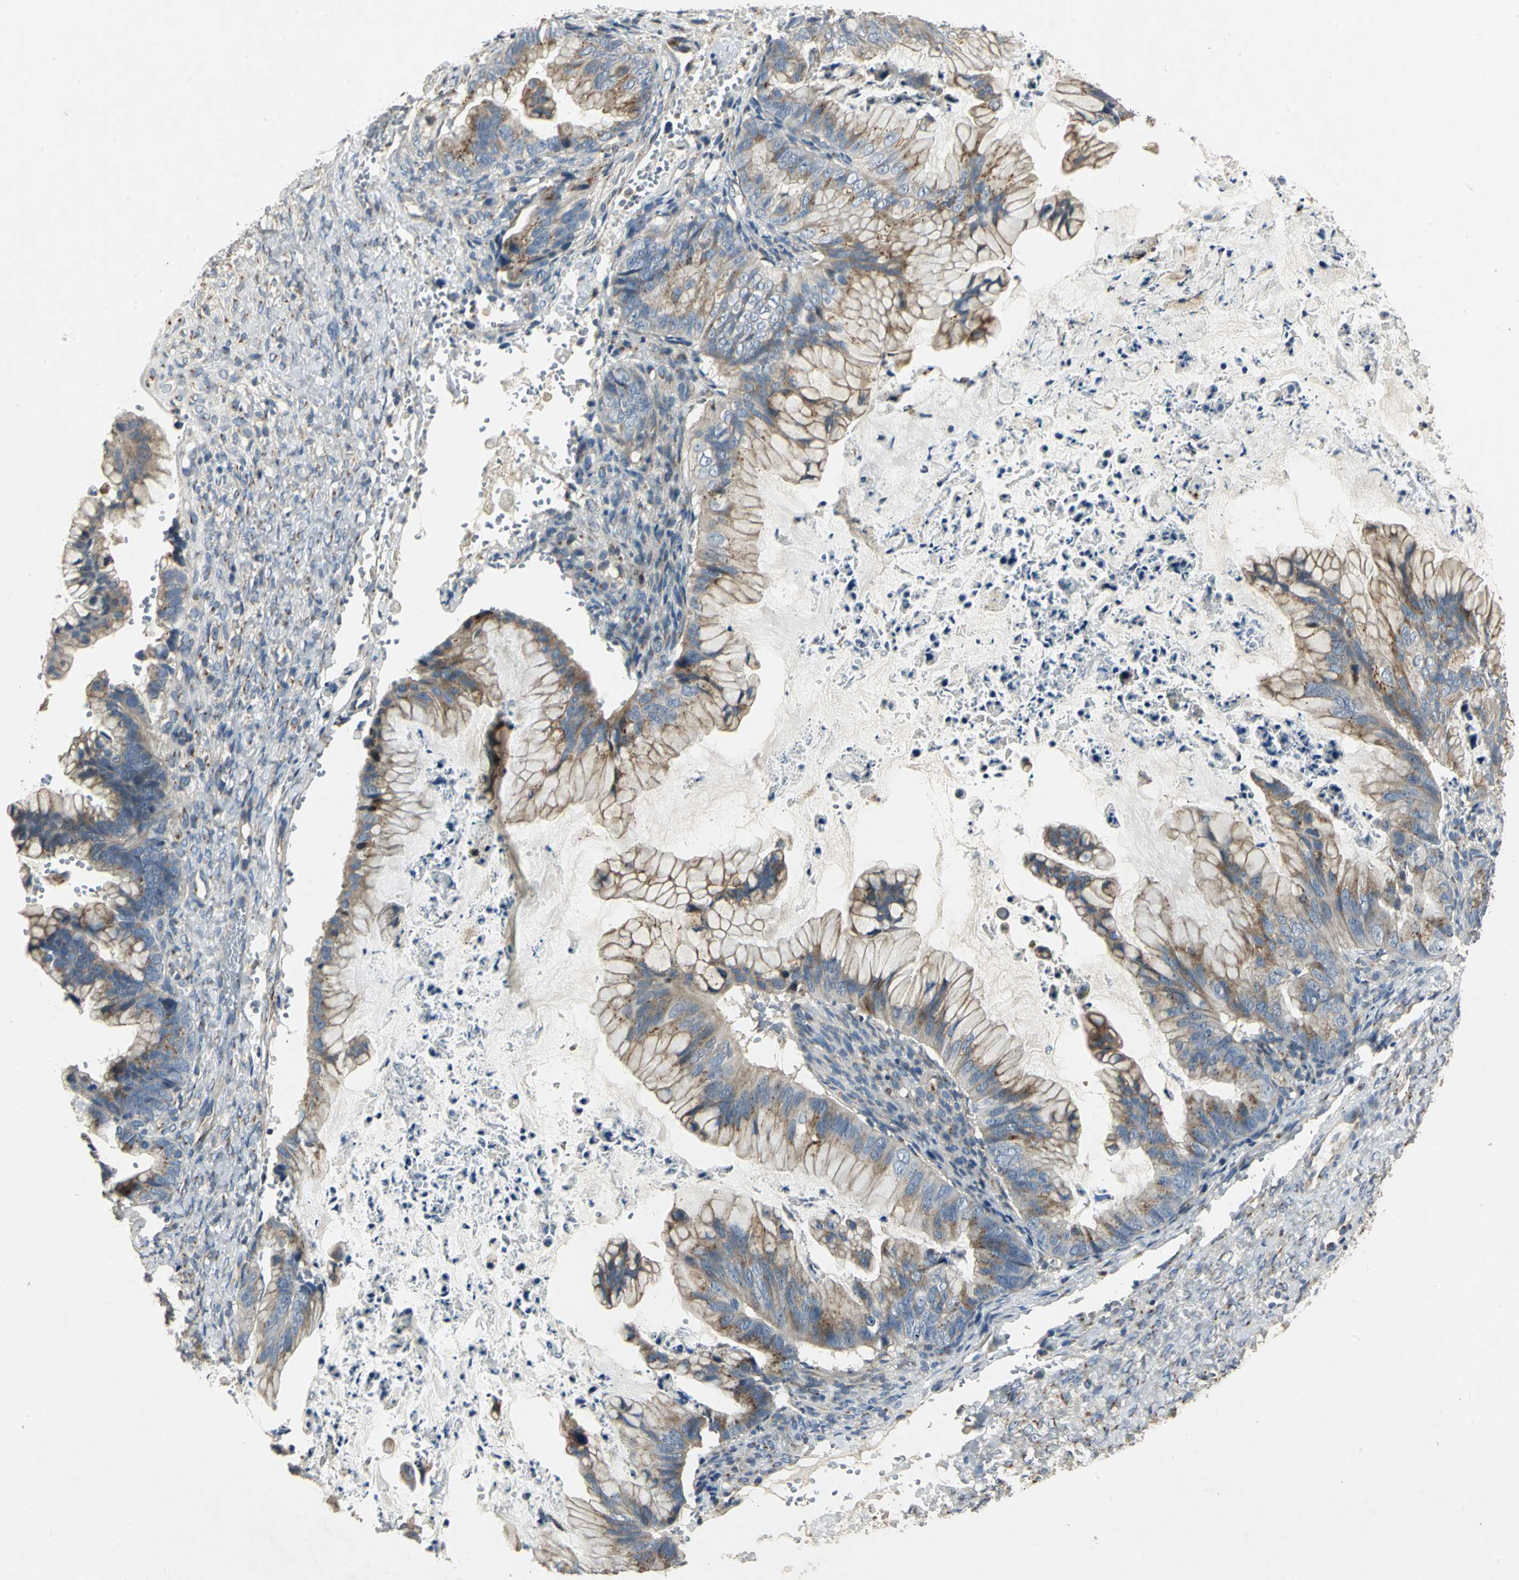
{"staining": {"intensity": "moderate", "quantity": ">75%", "location": "cytoplasmic/membranous"}, "tissue": "ovarian cancer", "cell_type": "Tumor cells", "image_type": "cancer", "snomed": [{"axis": "morphology", "description": "Cystadenocarcinoma, mucinous, NOS"}, {"axis": "topography", "description": "Ovary"}], "caption": "A high-resolution photomicrograph shows immunohistochemistry staining of mucinous cystadenocarcinoma (ovarian), which displays moderate cytoplasmic/membranous positivity in about >75% of tumor cells.", "gene": "TM9SF2", "patient": {"sex": "female", "age": 36}}